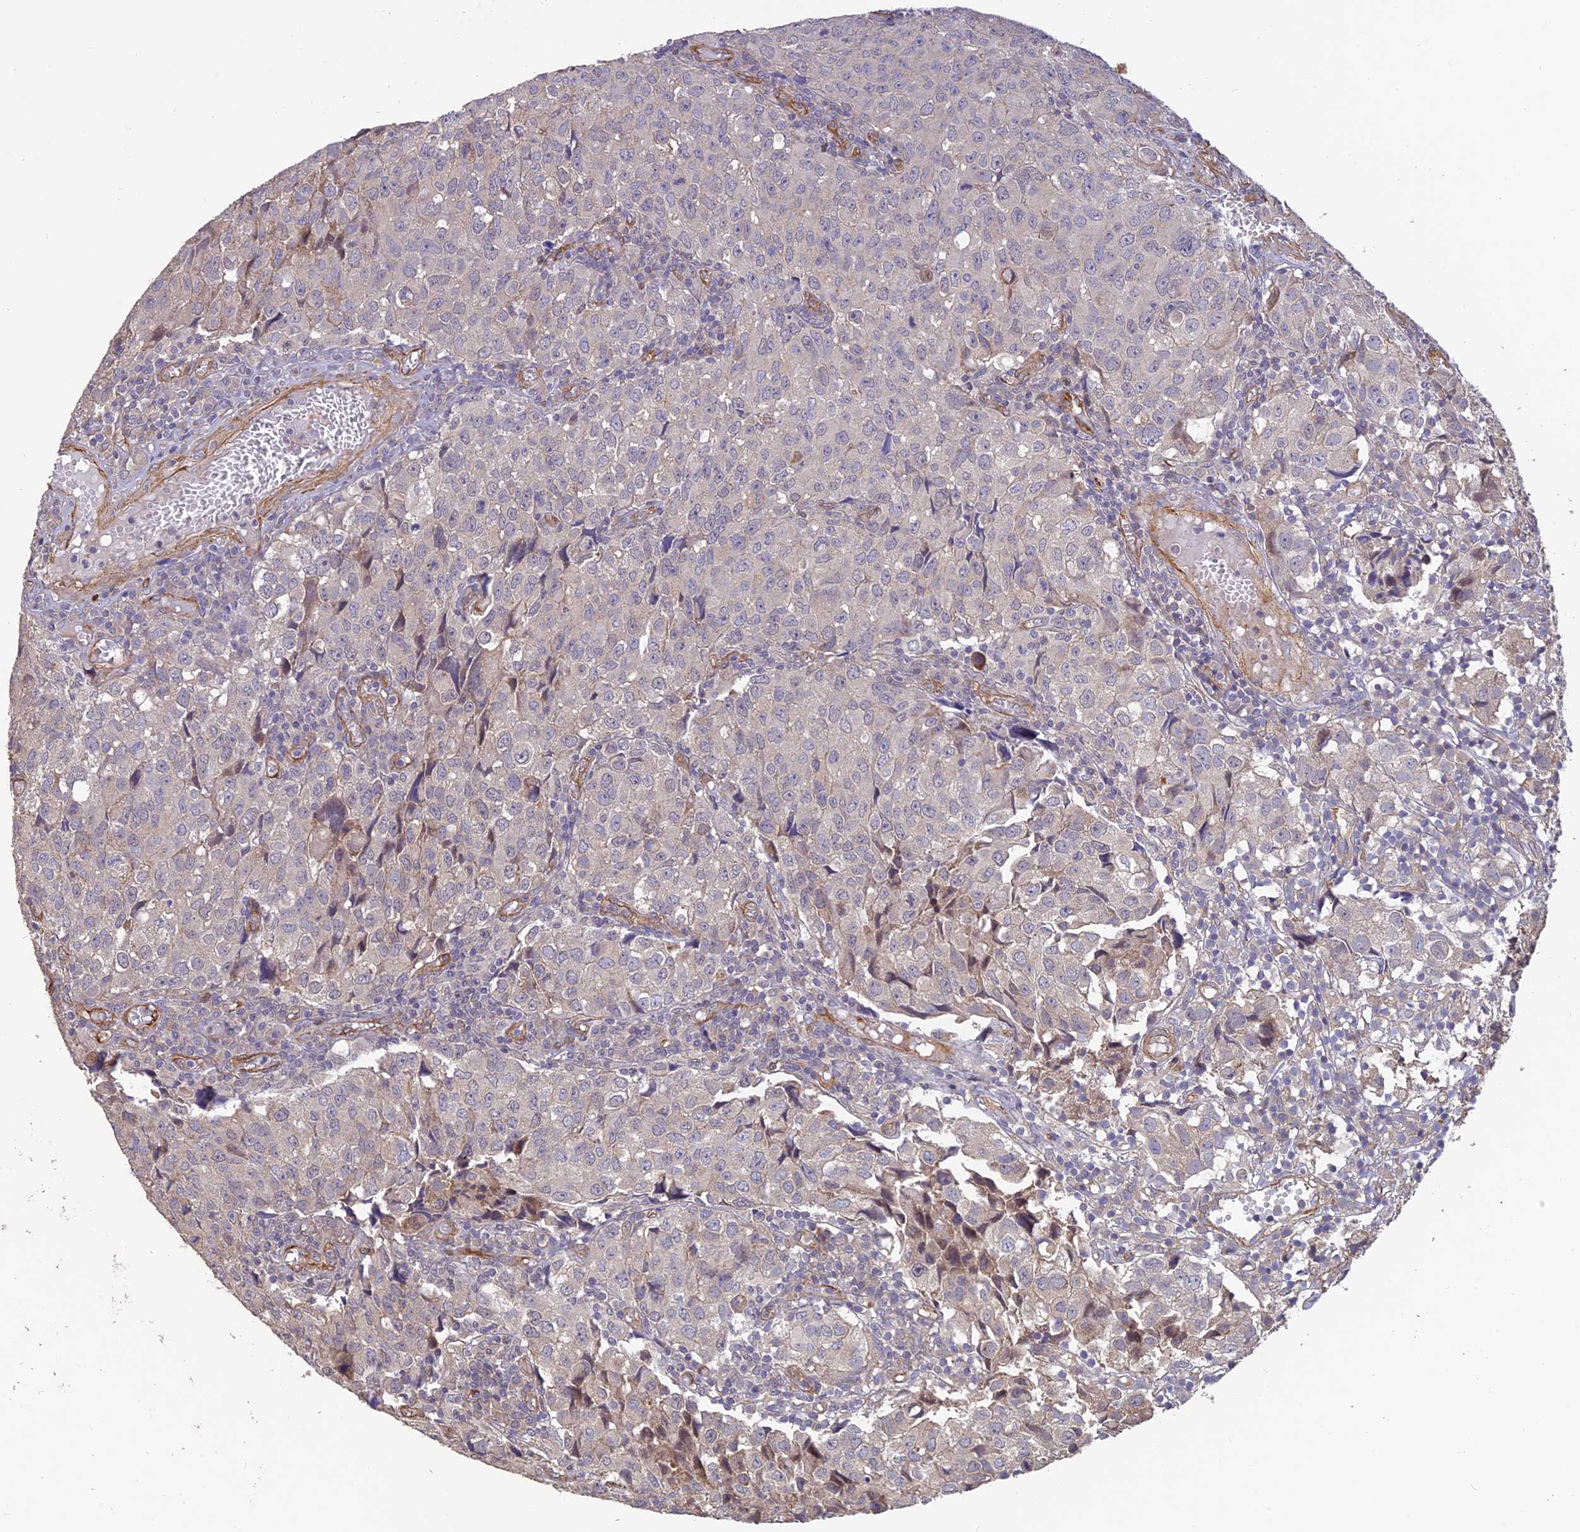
{"staining": {"intensity": "negative", "quantity": "none", "location": "none"}, "tissue": "urothelial cancer", "cell_type": "Tumor cells", "image_type": "cancer", "snomed": [{"axis": "morphology", "description": "Urothelial carcinoma, High grade"}, {"axis": "topography", "description": "Urinary bladder"}], "caption": "Immunohistochemistry image of human urothelial cancer stained for a protein (brown), which exhibits no staining in tumor cells.", "gene": "PAGR1", "patient": {"sex": "female", "age": 75}}